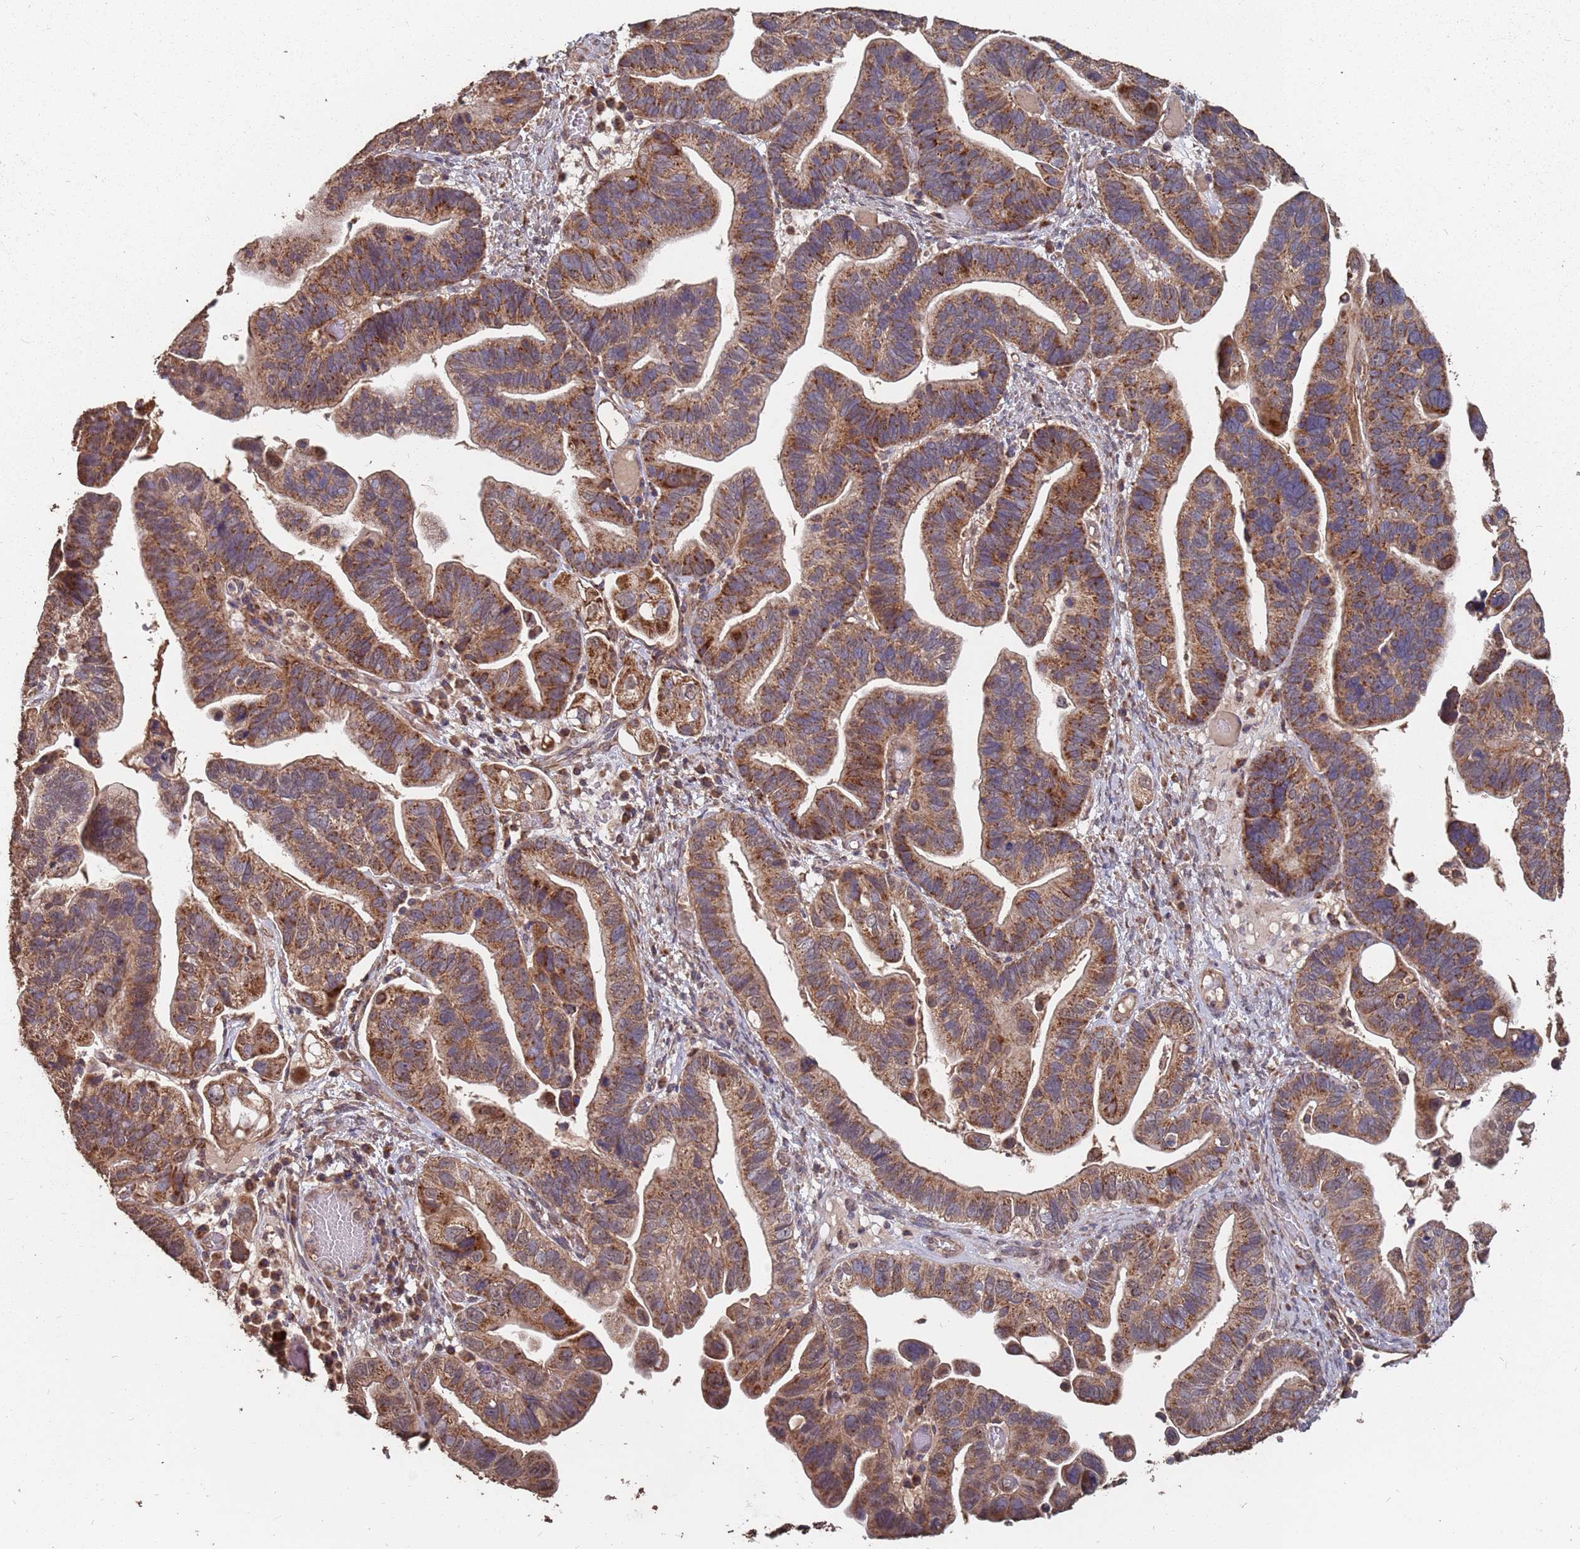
{"staining": {"intensity": "strong", "quantity": ">75%", "location": "cytoplasmic/membranous"}, "tissue": "ovarian cancer", "cell_type": "Tumor cells", "image_type": "cancer", "snomed": [{"axis": "morphology", "description": "Cystadenocarcinoma, serous, NOS"}, {"axis": "topography", "description": "Ovary"}], "caption": "There is high levels of strong cytoplasmic/membranous staining in tumor cells of serous cystadenocarcinoma (ovarian), as demonstrated by immunohistochemical staining (brown color).", "gene": "PRORP", "patient": {"sex": "female", "age": 56}}